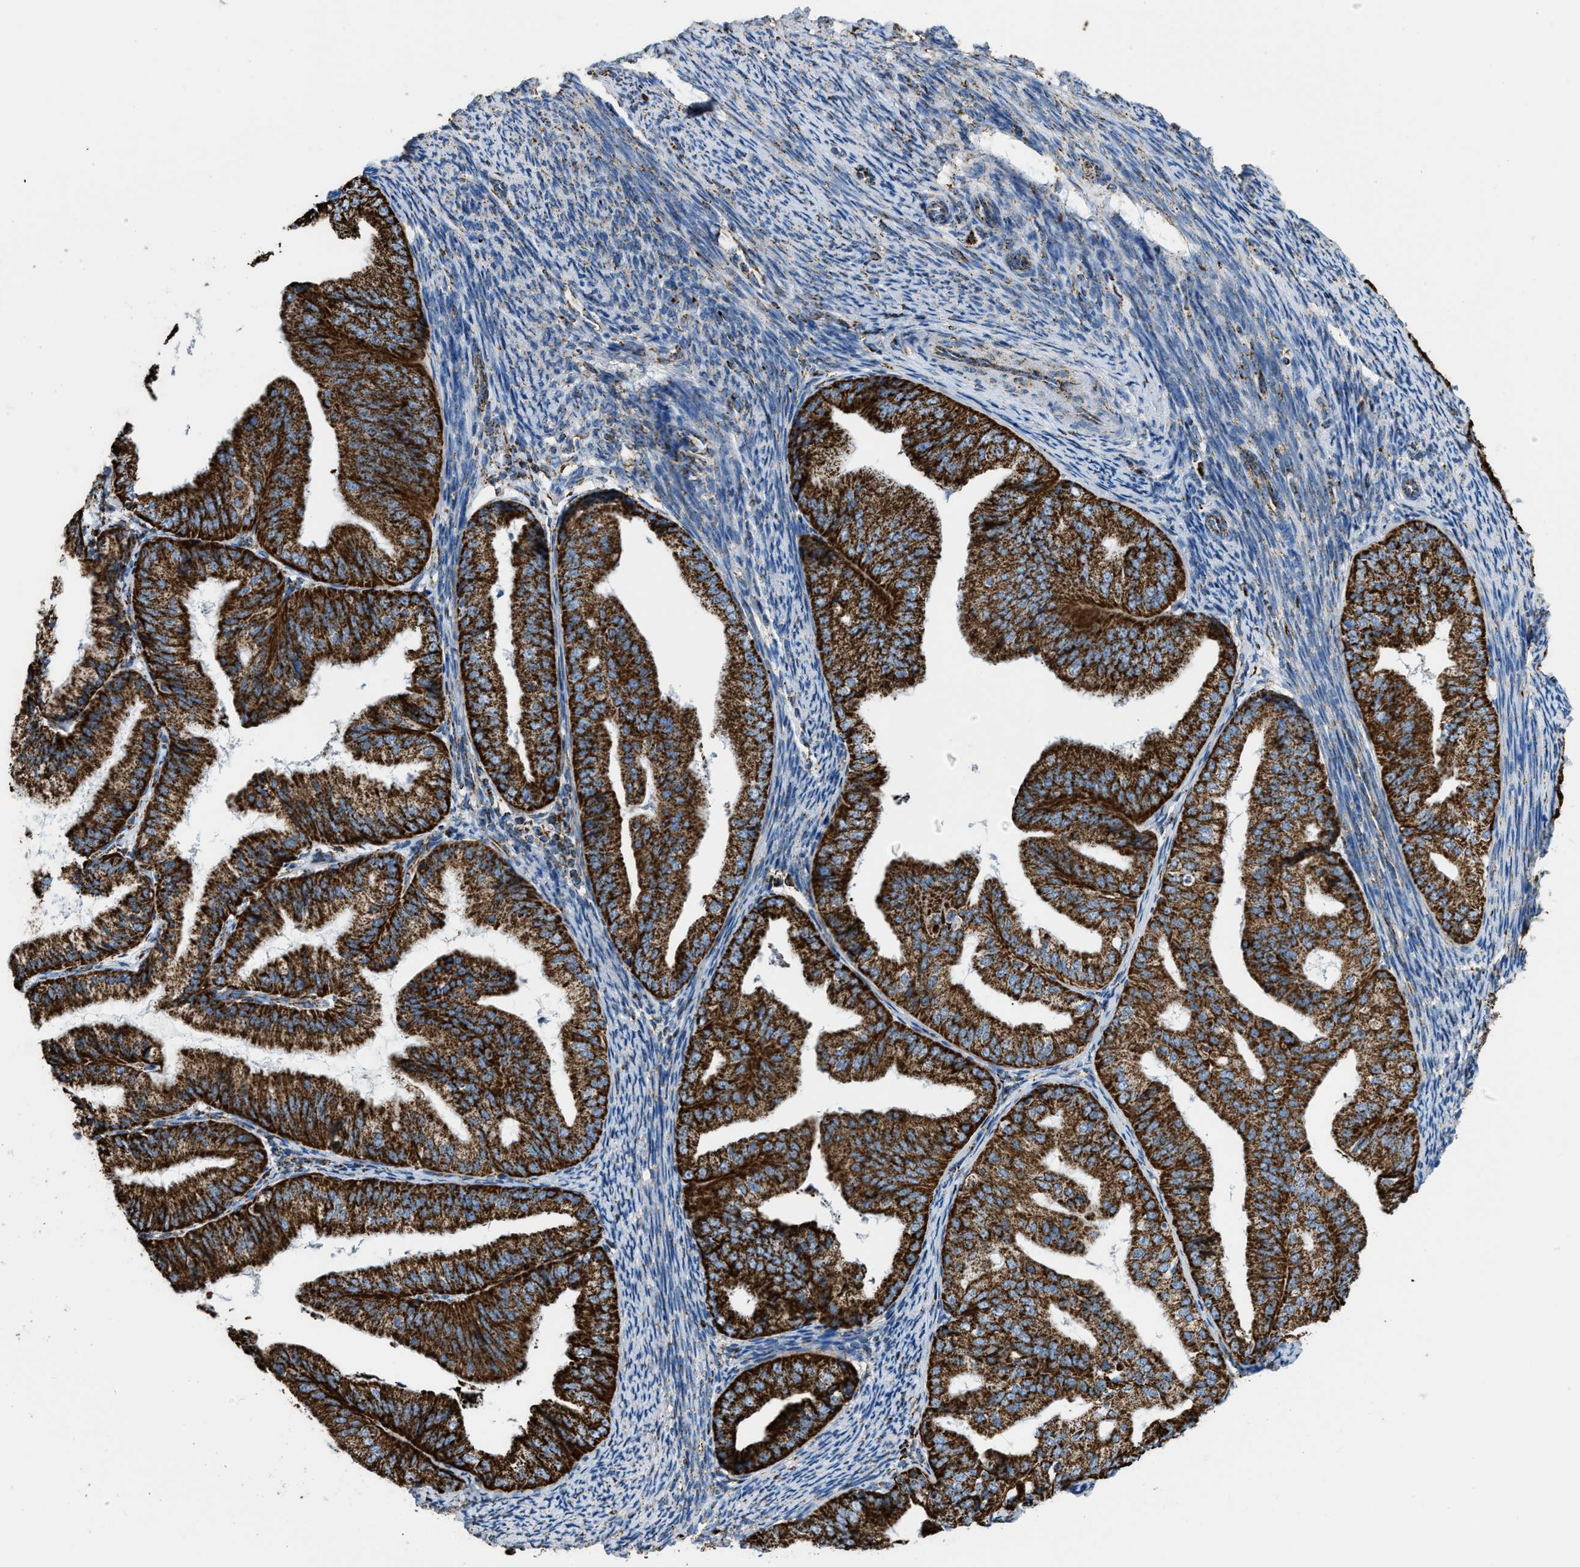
{"staining": {"intensity": "strong", "quantity": ">75%", "location": "cytoplasmic/membranous"}, "tissue": "endometrial cancer", "cell_type": "Tumor cells", "image_type": "cancer", "snomed": [{"axis": "morphology", "description": "Adenocarcinoma, NOS"}, {"axis": "topography", "description": "Endometrium"}], "caption": "A high-resolution image shows immunohistochemistry staining of endometrial cancer (adenocarcinoma), which demonstrates strong cytoplasmic/membranous expression in about >75% of tumor cells.", "gene": "ETFB", "patient": {"sex": "female", "age": 63}}